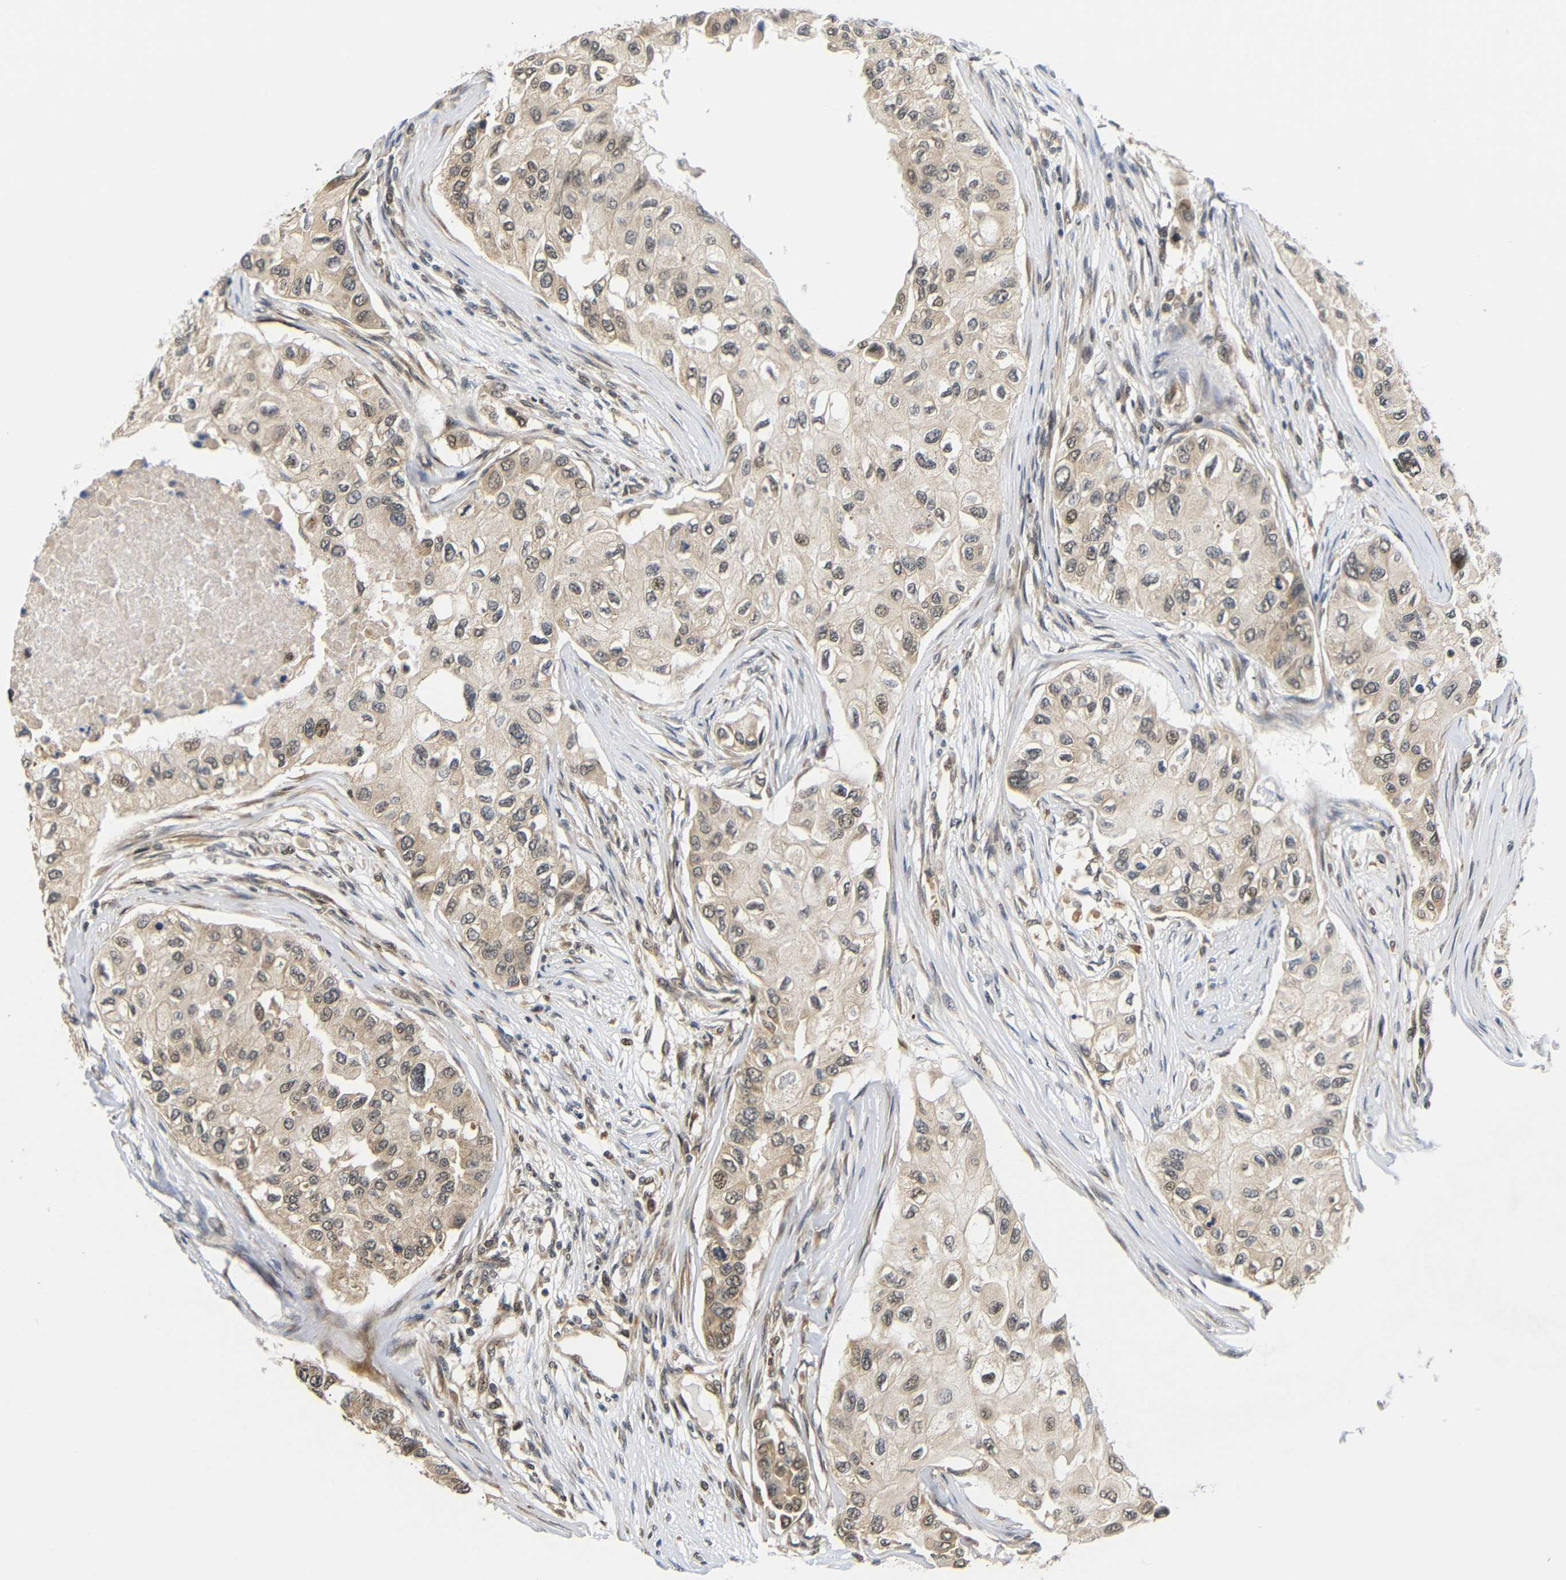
{"staining": {"intensity": "weak", "quantity": ">75%", "location": "cytoplasmic/membranous"}, "tissue": "breast cancer", "cell_type": "Tumor cells", "image_type": "cancer", "snomed": [{"axis": "morphology", "description": "Normal tissue, NOS"}, {"axis": "morphology", "description": "Duct carcinoma"}, {"axis": "topography", "description": "Breast"}], "caption": "A high-resolution micrograph shows immunohistochemistry staining of intraductal carcinoma (breast), which demonstrates weak cytoplasmic/membranous positivity in approximately >75% of tumor cells. Ihc stains the protein in brown and the nuclei are stained blue.", "gene": "GJA5", "patient": {"sex": "female", "age": 49}}